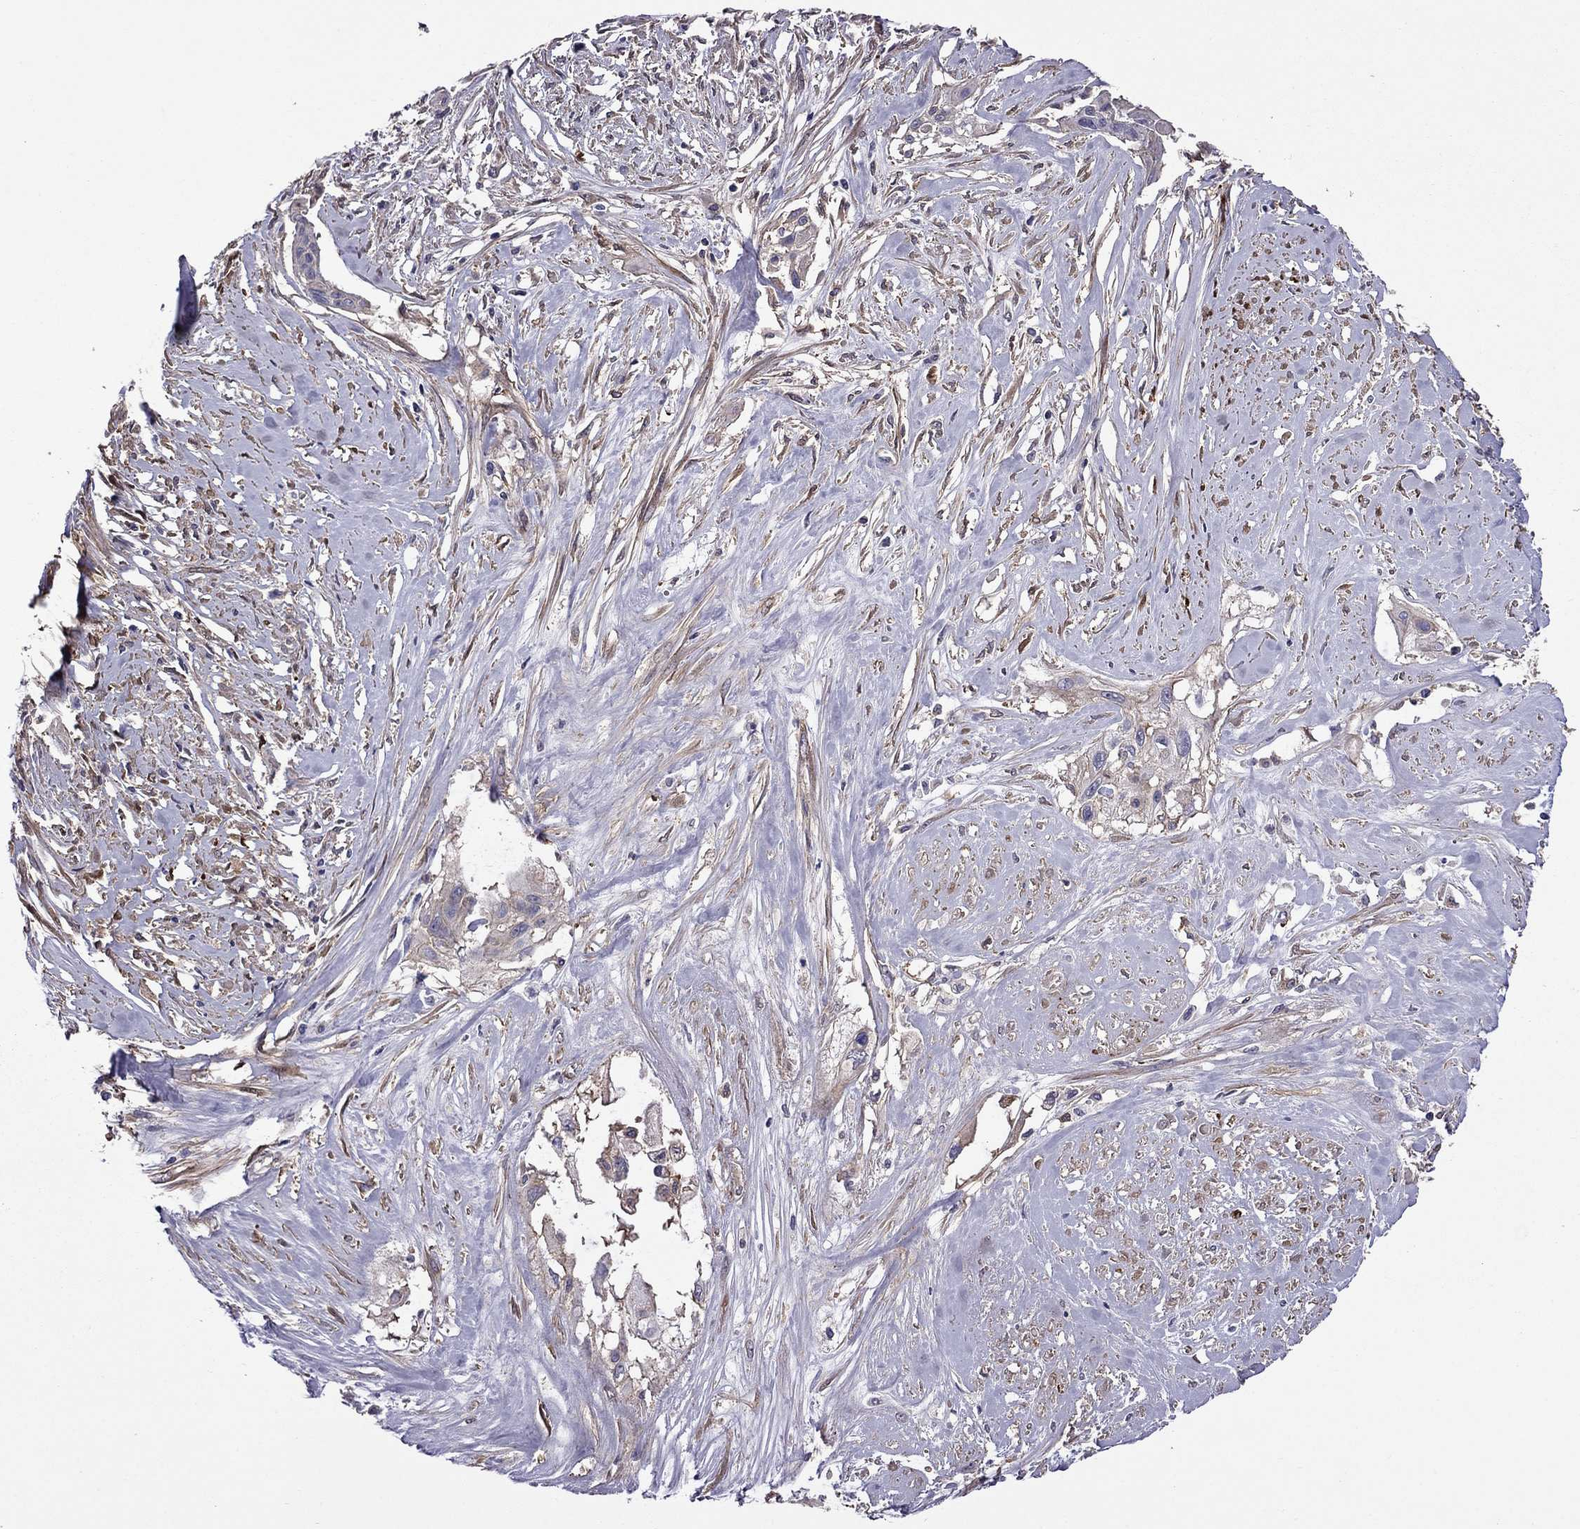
{"staining": {"intensity": "negative", "quantity": "none", "location": "none"}, "tissue": "cervical cancer", "cell_type": "Tumor cells", "image_type": "cancer", "snomed": [{"axis": "morphology", "description": "Squamous cell carcinoma, NOS"}, {"axis": "topography", "description": "Cervix"}], "caption": "There is no significant expression in tumor cells of cervical squamous cell carcinoma.", "gene": "ITGB1", "patient": {"sex": "female", "age": 49}}